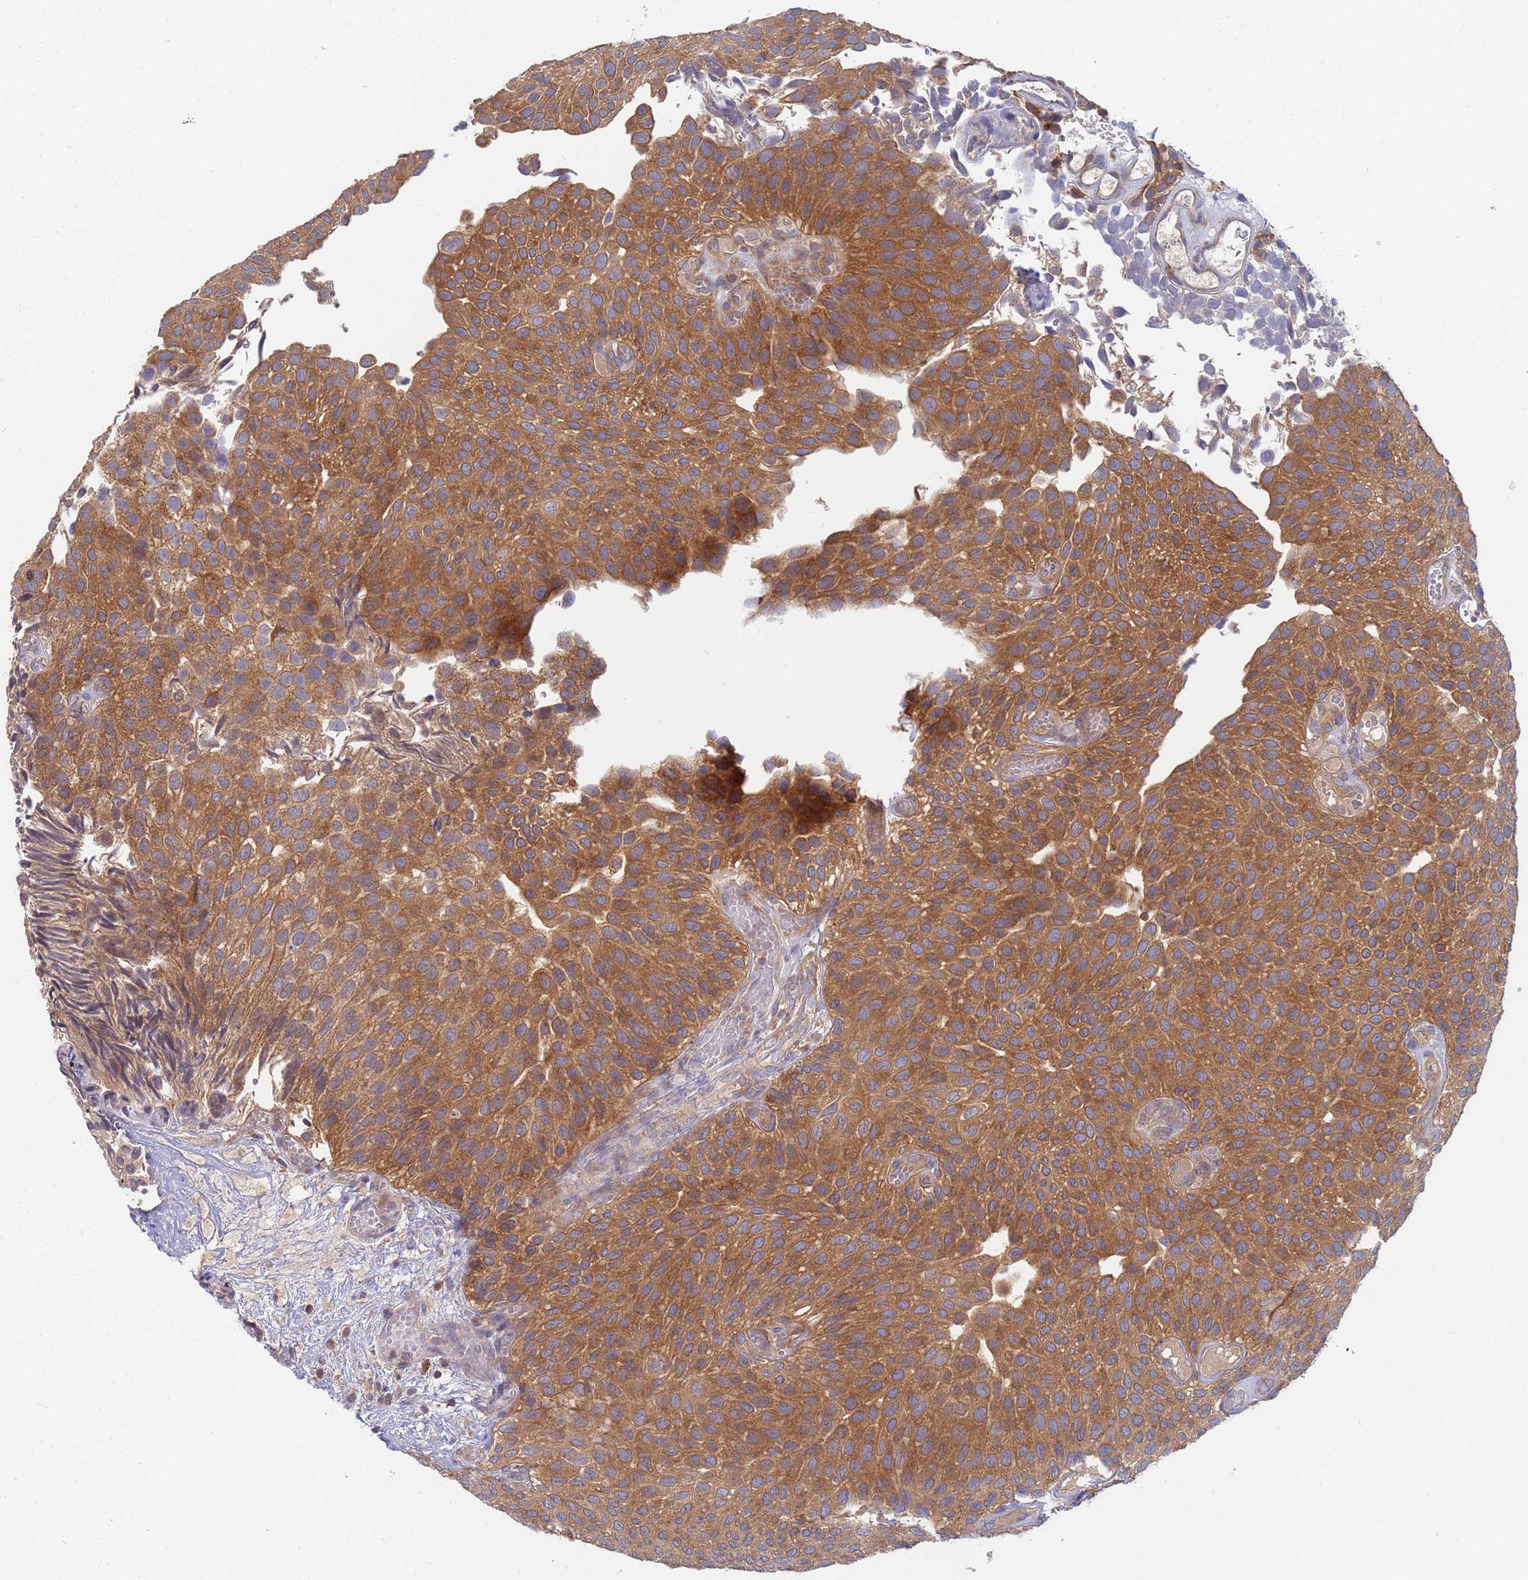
{"staining": {"intensity": "strong", "quantity": ">75%", "location": "cytoplasmic/membranous"}, "tissue": "urothelial cancer", "cell_type": "Tumor cells", "image_type": "cancer", "snomed": [{"axis": "morphology", "description": "Urothelial carcinoma, Low grade"}, {"axis": "topography", "description": "Urinary bladder"}], "caption": "Immunohistochemistry (IHC) histopathology image of neoplastic tissue: human urothelial cancer stained using immunohistochemistry demonstrates high levels of strong protein expression localized specifically in the cytoplasmic/membranous of tumor cells, appearing as a cytoplasmic/membranous brown color.", "gene": "SHARPIN", "patient": {"sex": "male", "age": 89}}